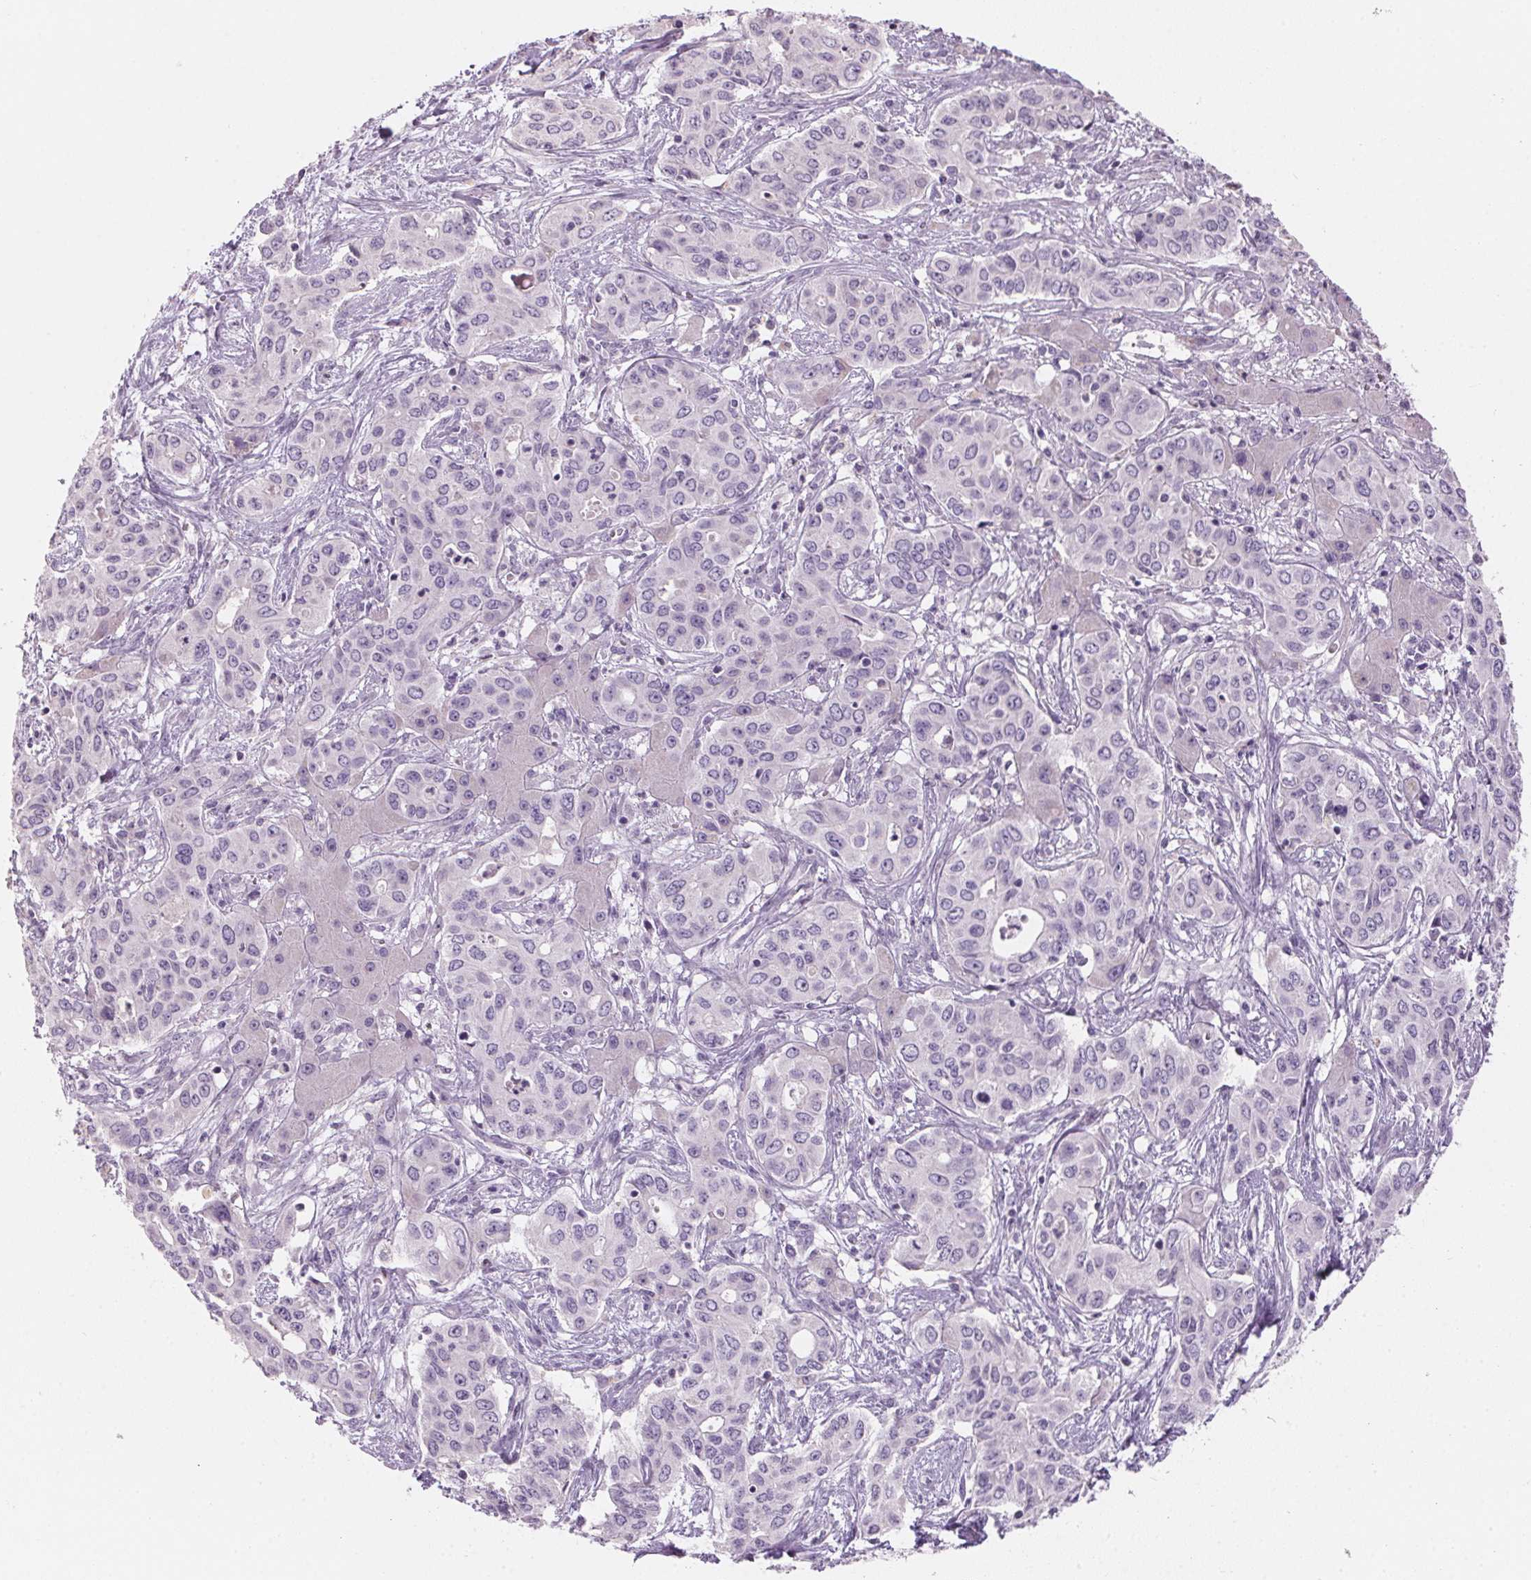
{"staining": {"intensity": "negative", "quantity": "none", "location": "none"}, "tissue": "liver cancer", "cell_type": "Tumor cells", "image_type": "cancer", "snomed": [{"axis": "morphology", "description": "Cholangiocarcinoma"}, {"axis": "topography", "description": "Liver"}], "caption": "This is an immunohistochemistry micrograph of liver cancer (cholangiocarcinoma). There is no positivity in tumor cells.", "gene": "HSD17B1", "patient": {"sex": "female", "age": 65}}